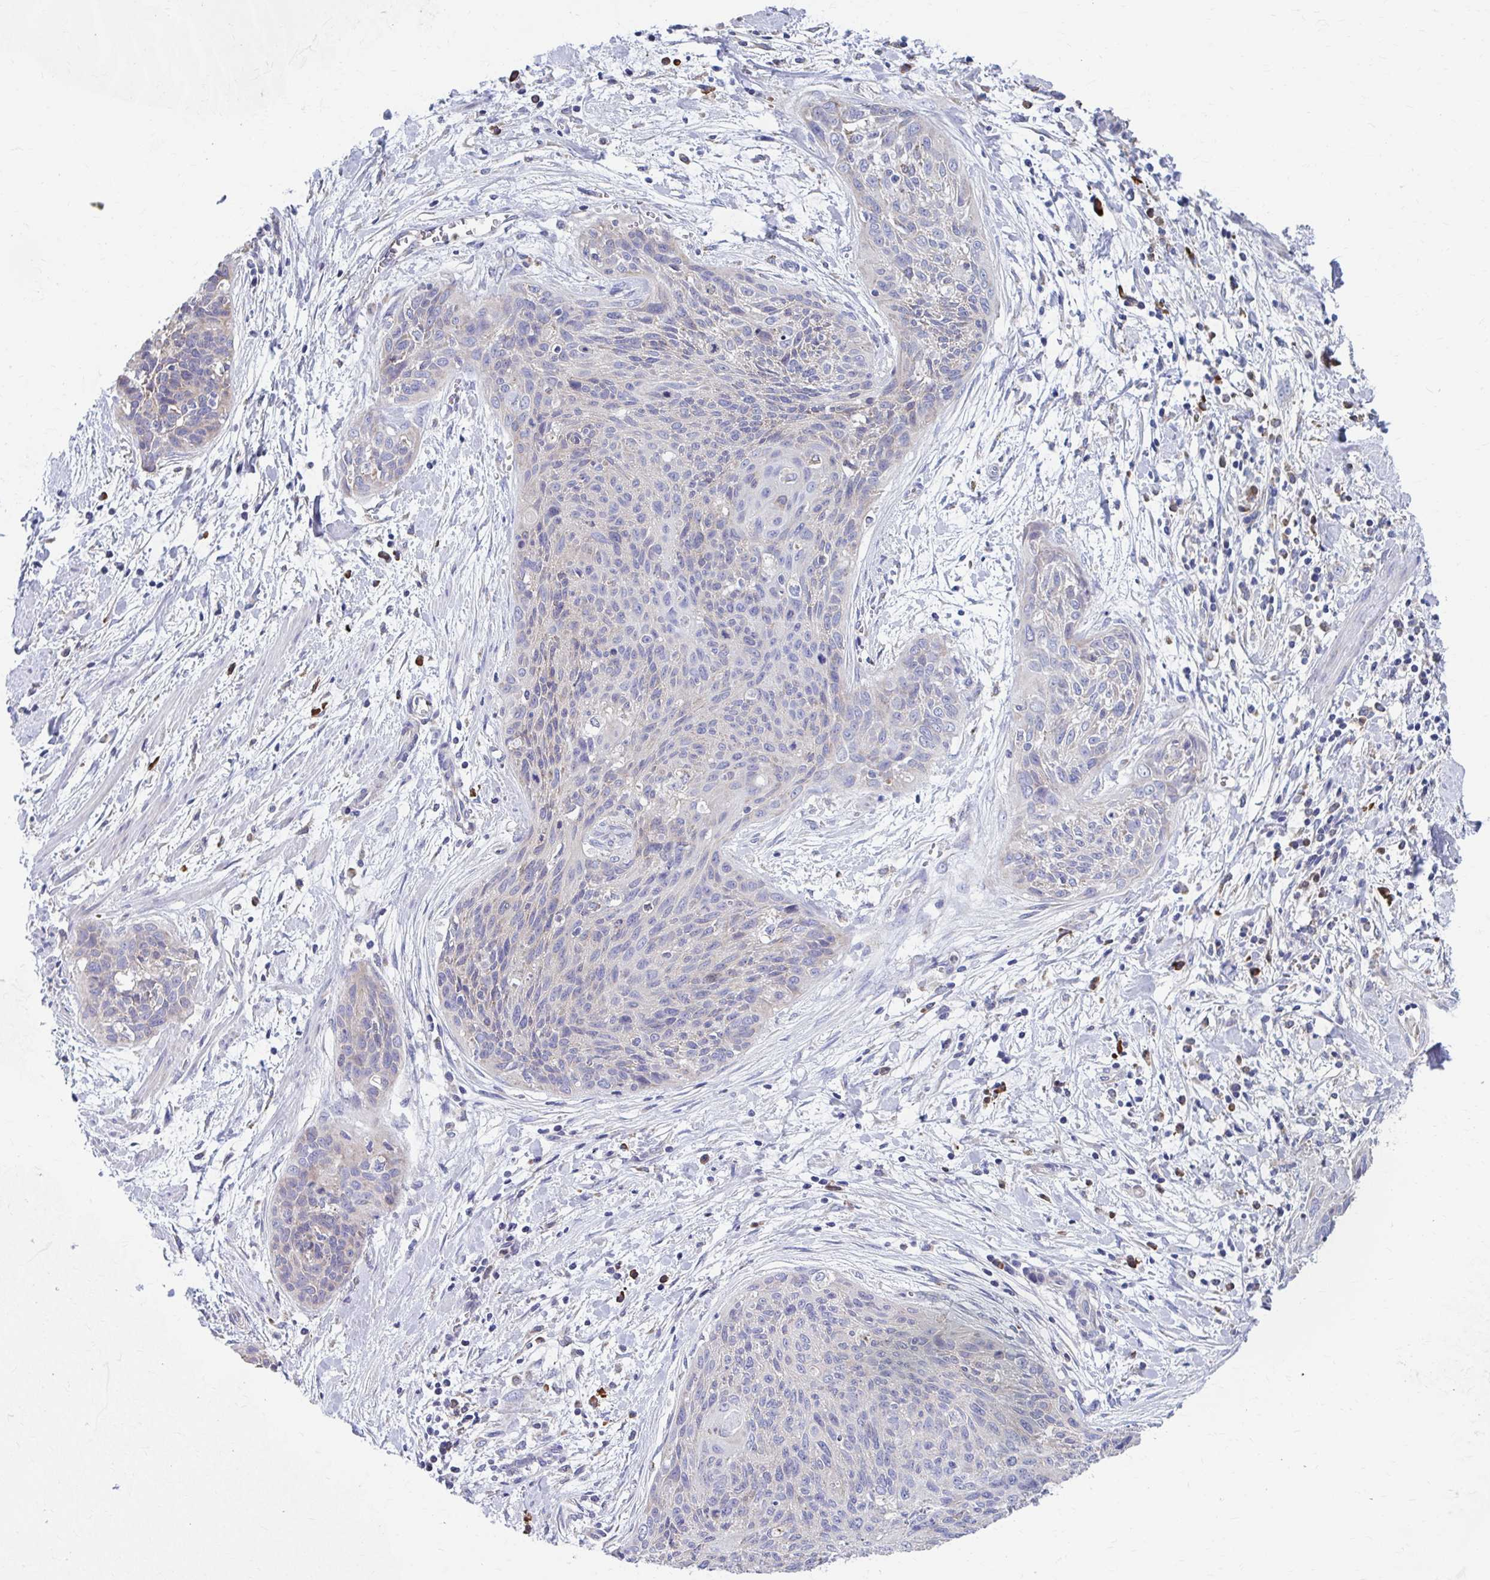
{"staining": {"intensity": "negative", "quantity": "none", "location": "none"}, "tissue": "cervical cancer", "cell_type": "Tumor cells", "image_type": "cancer", "snomed": [{"axis": "morphology", "description": "Squamous cell carcinoma, NOS"}, {"axis": "topography", "description": "Cervix"}], "caption": "Tumor cells are negative for brown protein staining in cervical cancer (squamous cell carcinoma).", "gene": "FKBP2", "patient": {"sex": "female", "age": 55}}